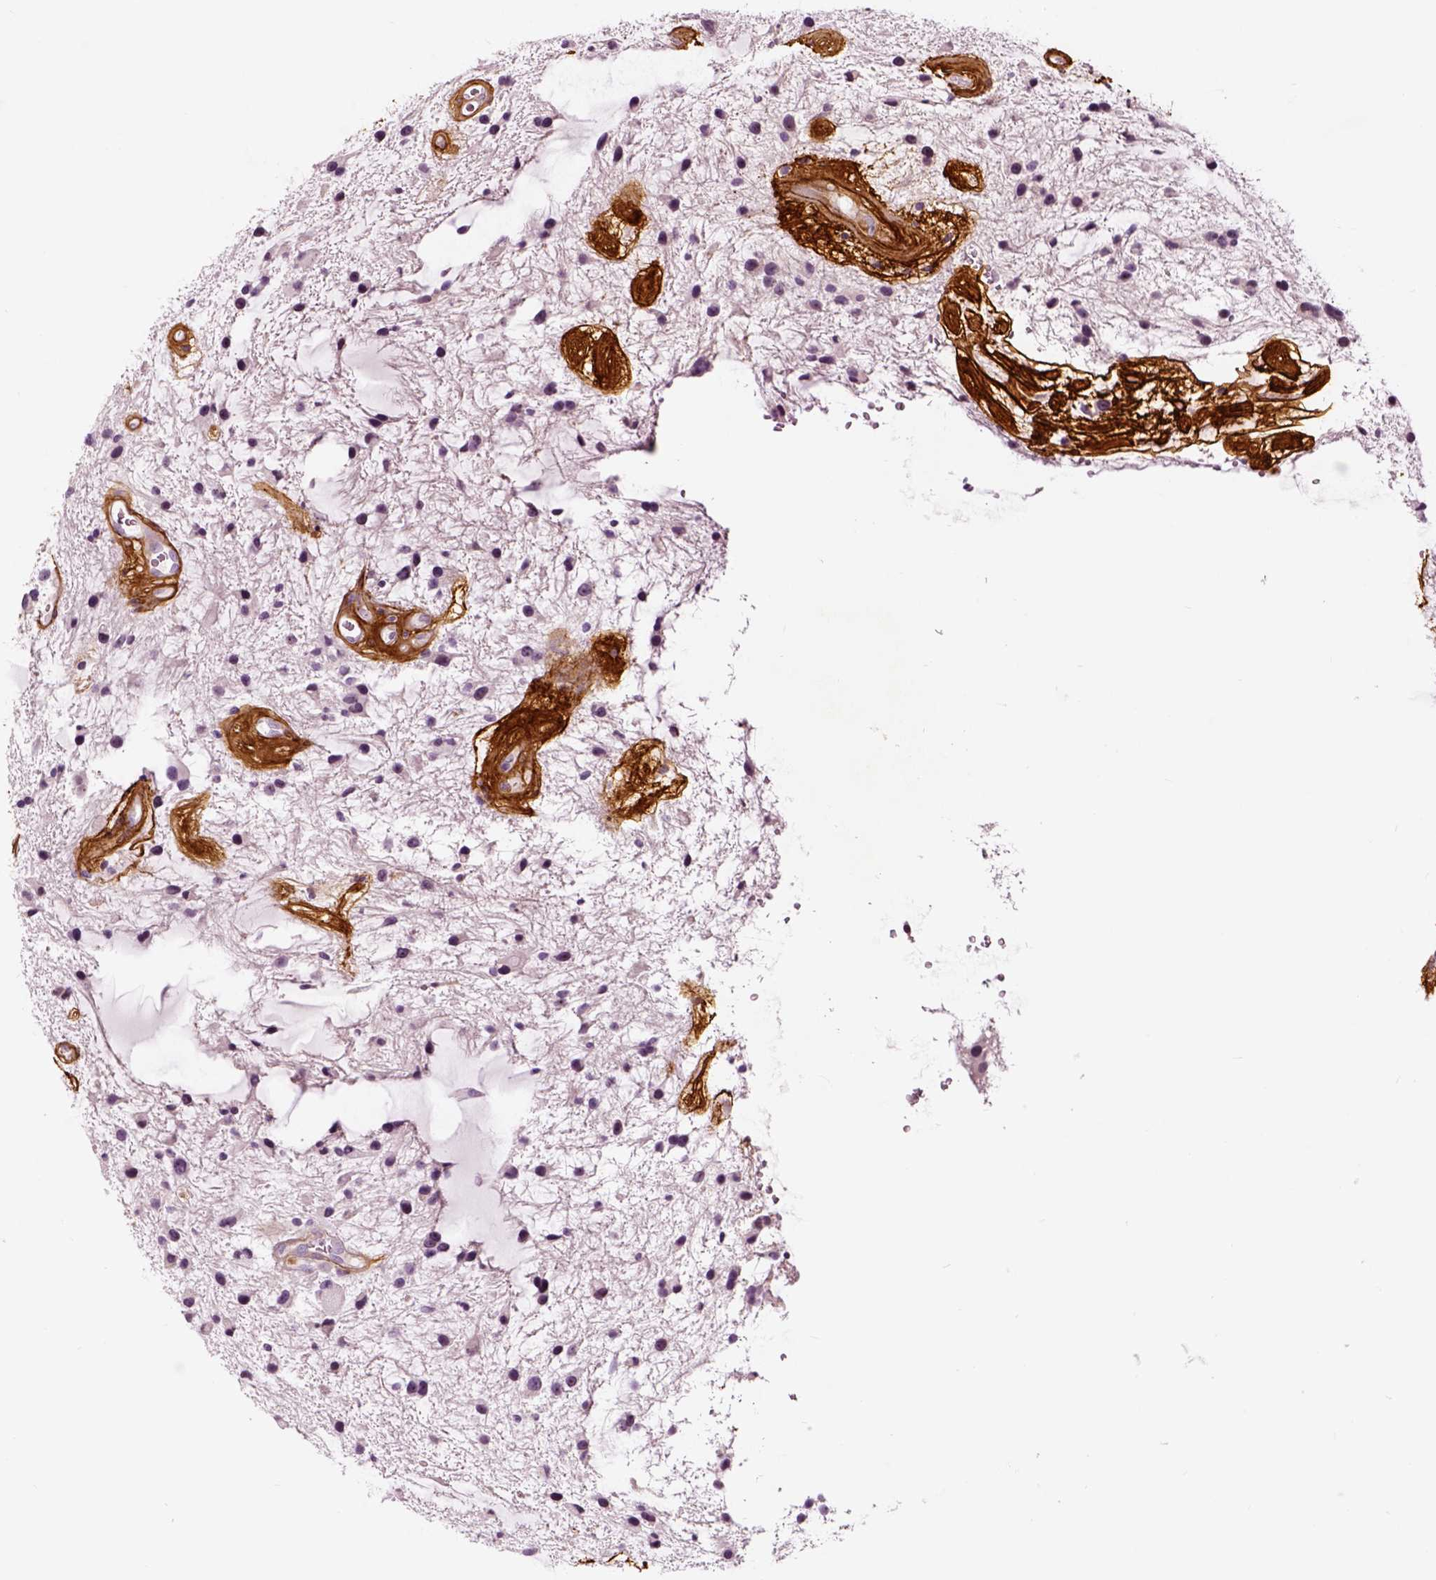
{"staining": {"intensity": "negative", "quantity": "none", "location": "none"}, "tissue": "glioma", "cell_type": "Tumor cells", "image_type": "cancer", "snomed": [{"axis": "morphology", "description": "Glioma, malignant, Low grade"}, {"axis": "topography", "description": "Cerebellum"}], "caption": "The micrograph shows no significant expression in tumor cells of glioma.", "gene": "COL6A2", "patient": {"sex": "female", "age": 14}}